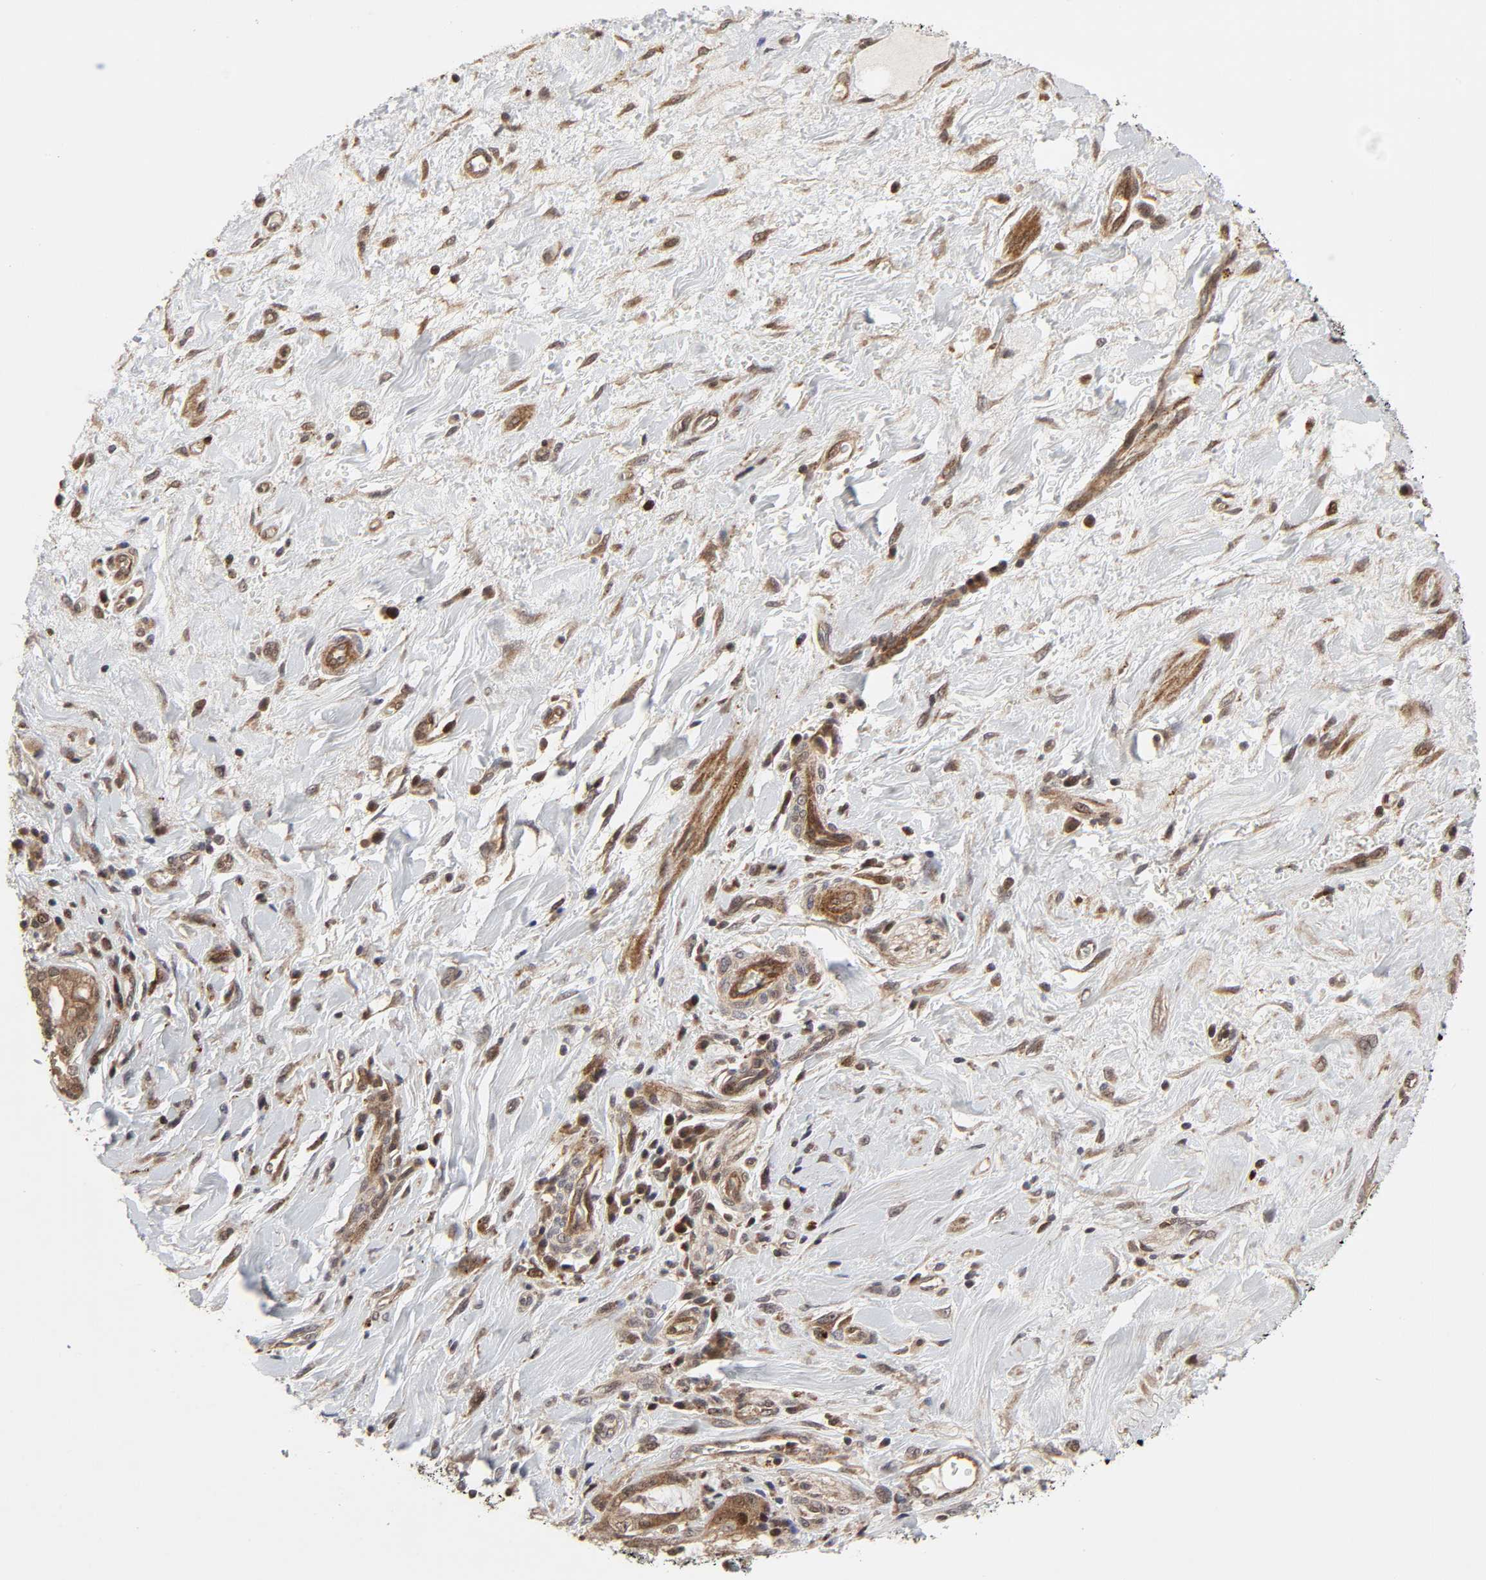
{"staining": {"intensity": "moderate", "quantity": ">75%", "location": "cytoplasmic/membranous,nuclear"}, "tissue": "pancreatic cancer", "cell_type": "Tumor cells", "image_type": "cancer", "snomed": [{"axis": "morphology", "description": "Adenocarcinoma, NOS"}, {"axis": "topography", "description": "Pancreas"}], "caption": "This is an image of immunohistochemistry (IHC) staining of pancreatic cancer (adenocarcinoma), which shows moderate positivity in the cytoplasmic/membranous and nuclear of tumor cells.", "gene": "CASP9", "patient": {"sex": "female", "age": 73}}